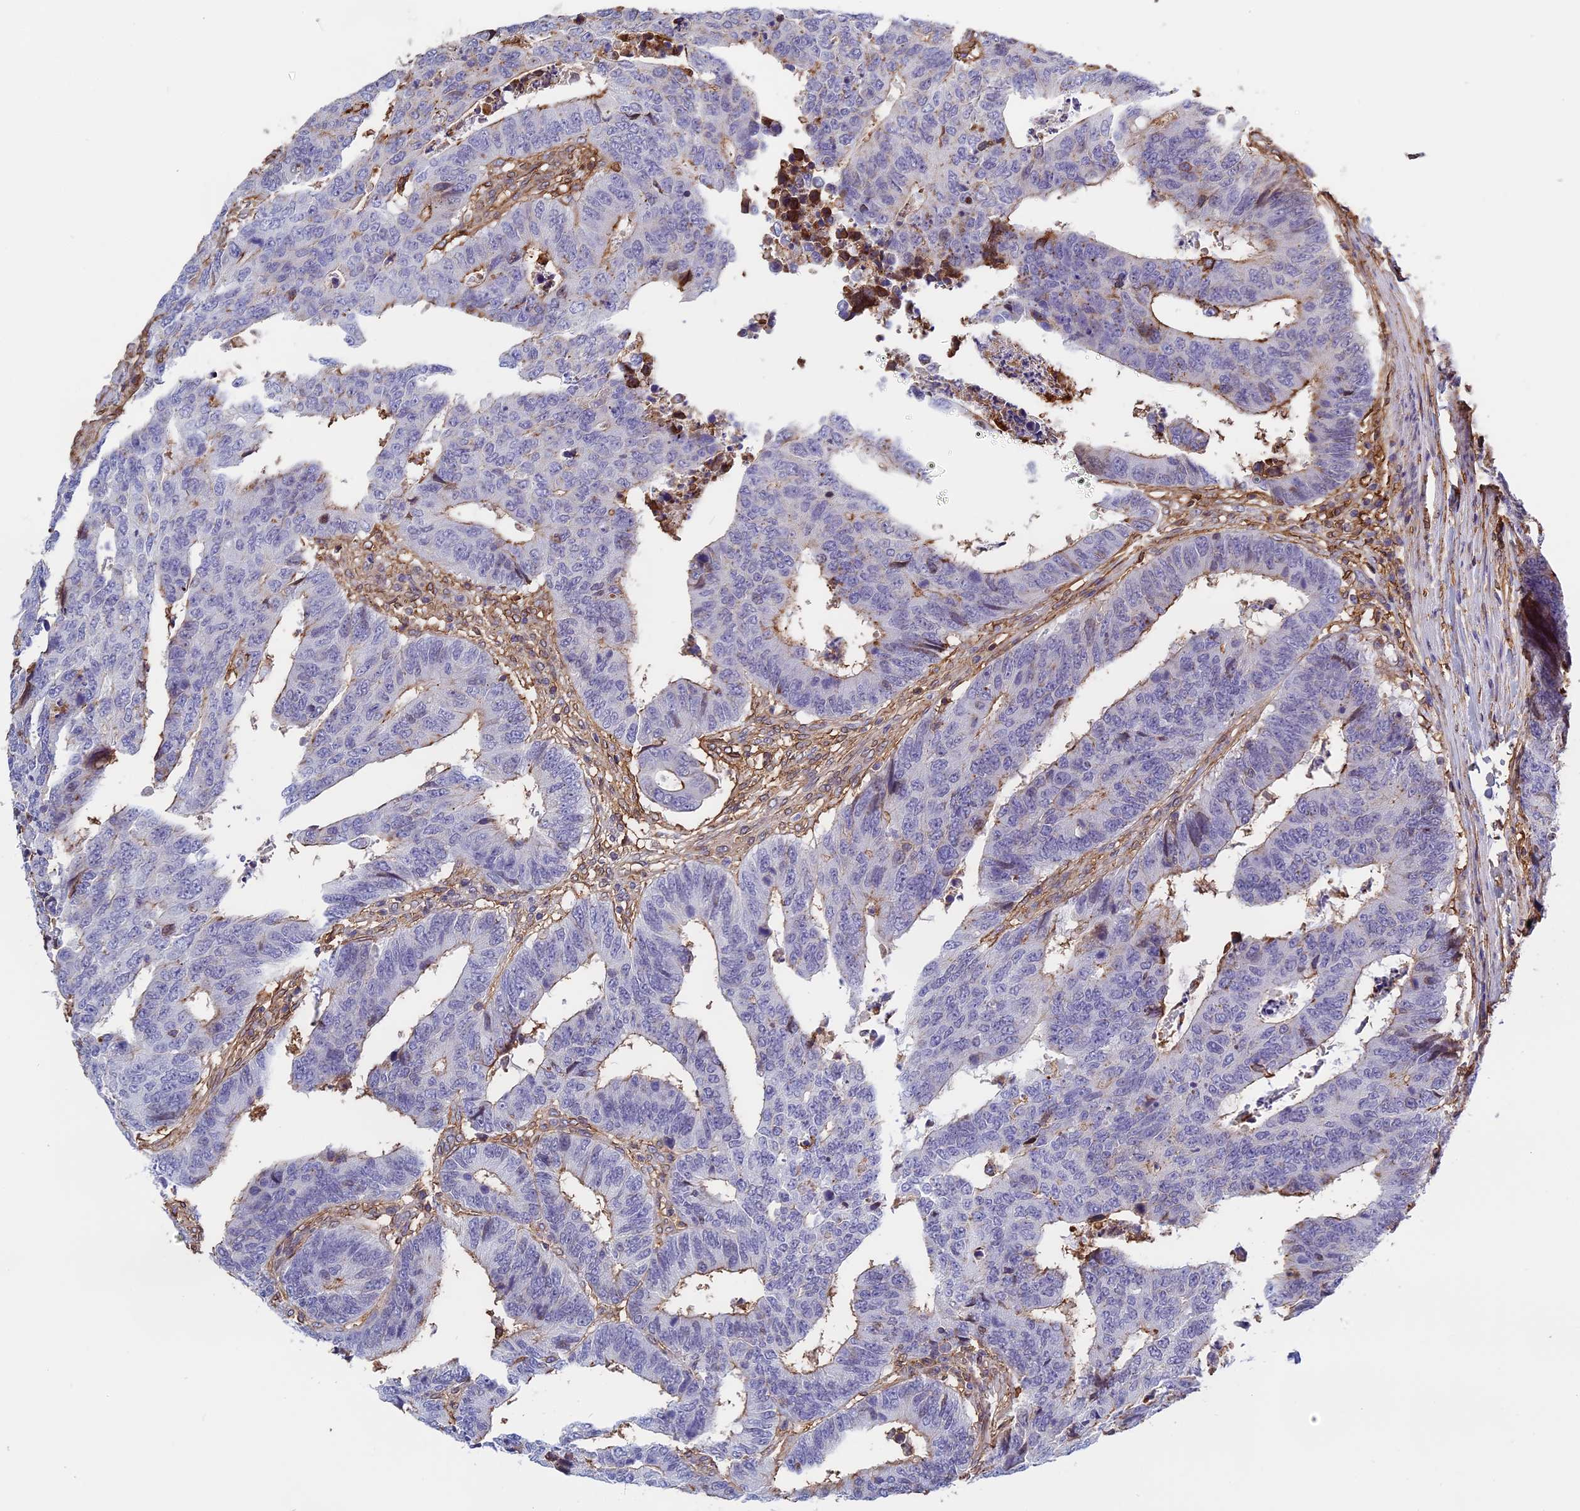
{"staining": {"intensity": "weak", "quantity": "<25%", "location": "cytoplasmic/membranous"}, "tissue": "colorectal cancer", "cell_type": "Tumor cells", "image_type": "cancer", "snomed": [{"axis": "morphology", "description": "Adenocarcinoma, NOS"}, {"axis": "topography", "description": "Rectum"}], "caption": "The micrograph reveals no significant staining in tumor cells of colorectal cancer (adenocarcinoma).", "gene": "TMEM255B", "patient": {"sex": "male", "age": 84}}